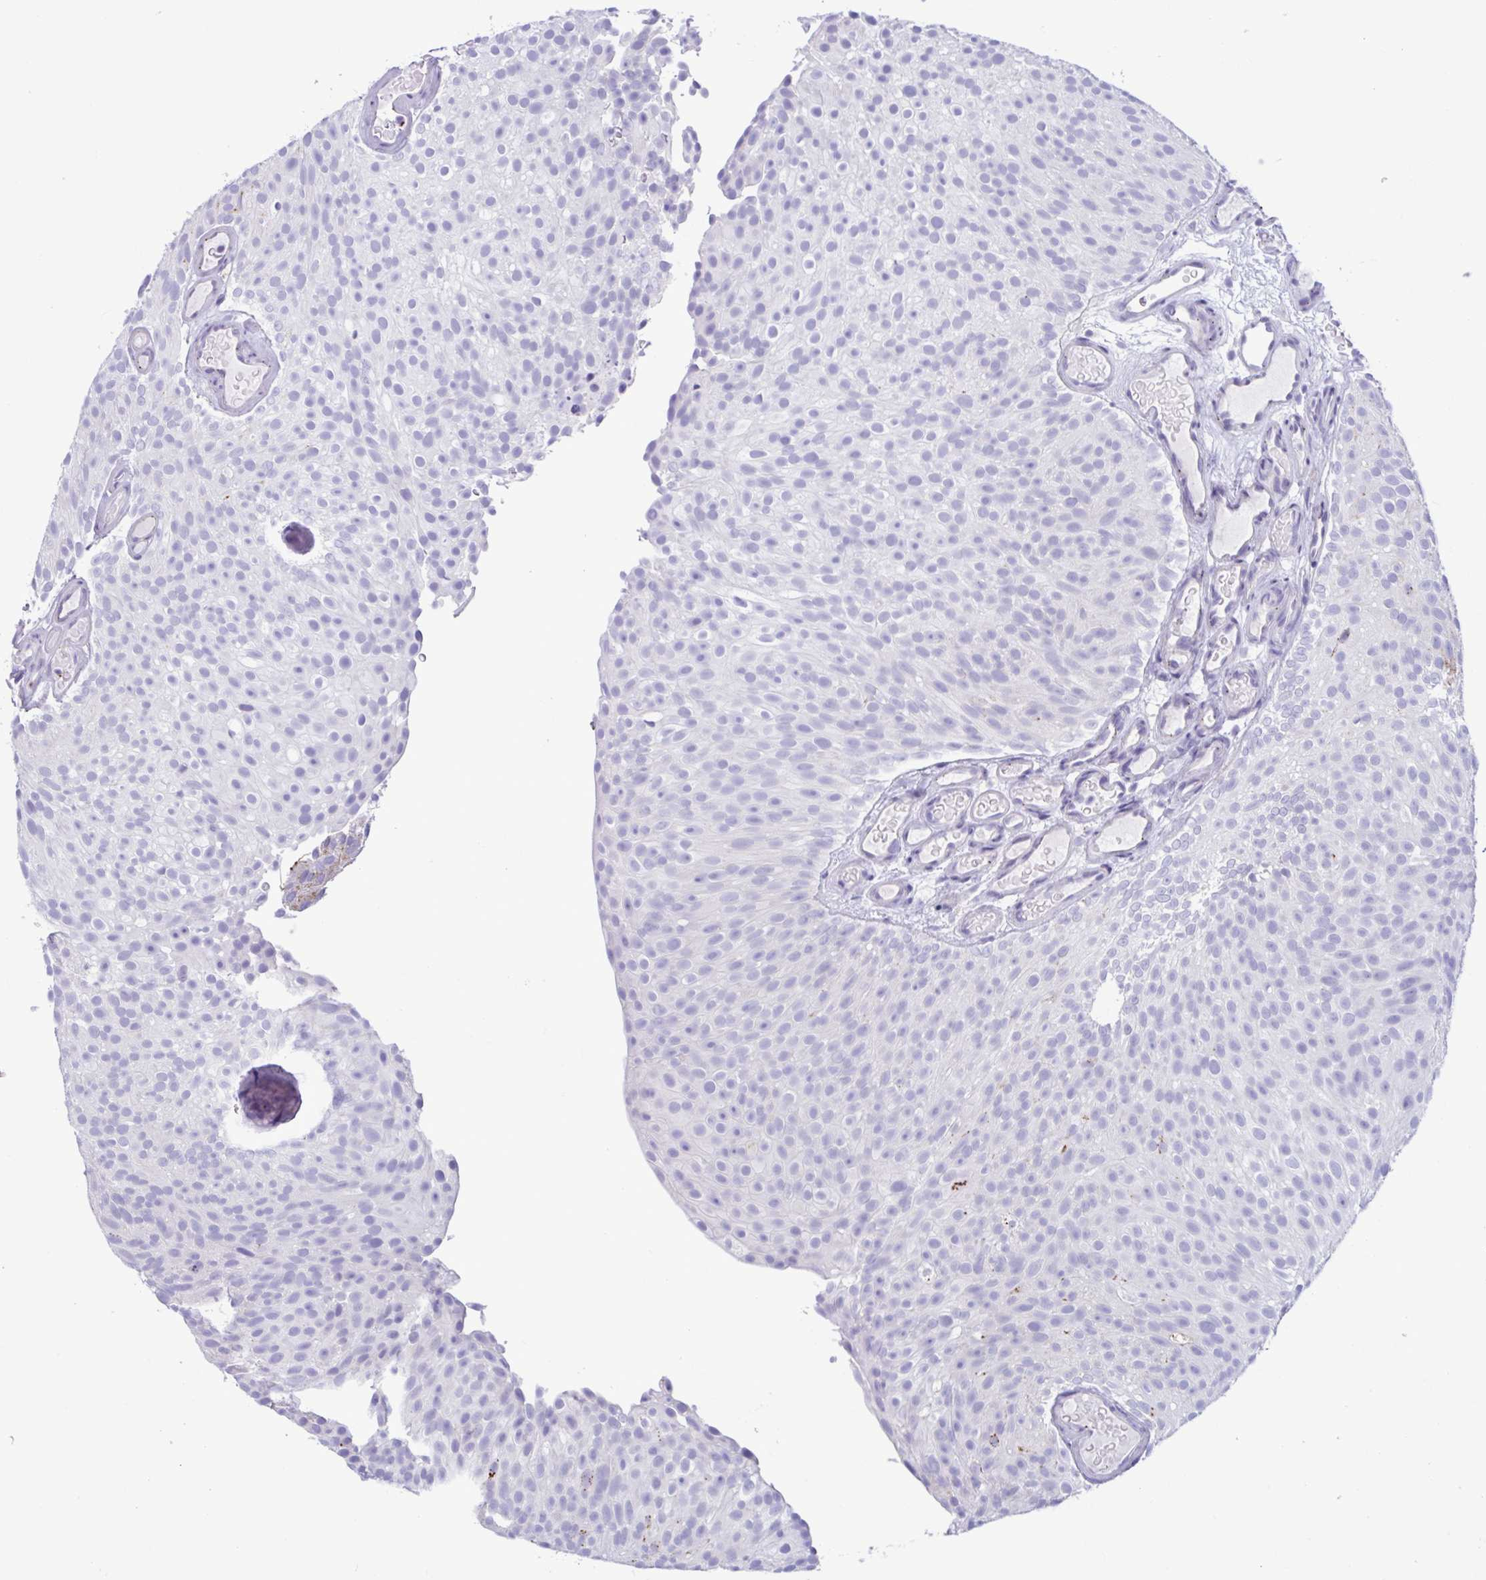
{"staining": {"intensity": "negative", "quantity": "none", "location": "none"}, "tissue": "urothelial cancer", "cell_type": "Tumor cells", "image_type": "cancer", "snomed": [{"axis": "morphology", "description": "Urothelial carcinoma, Low grade"}, {"axis": "topography", "description": "Urinary bladder"}], "caption": "Immunohistochemistry (IHC) micrograph of neoplastic tissue: urothelial cancer stained with DAB (3,3'-diaminobenzidine) shows no significant protein expression in tumor cells.", "gene": "XCL1", "patient": {"sex": "male", "age": 78}}